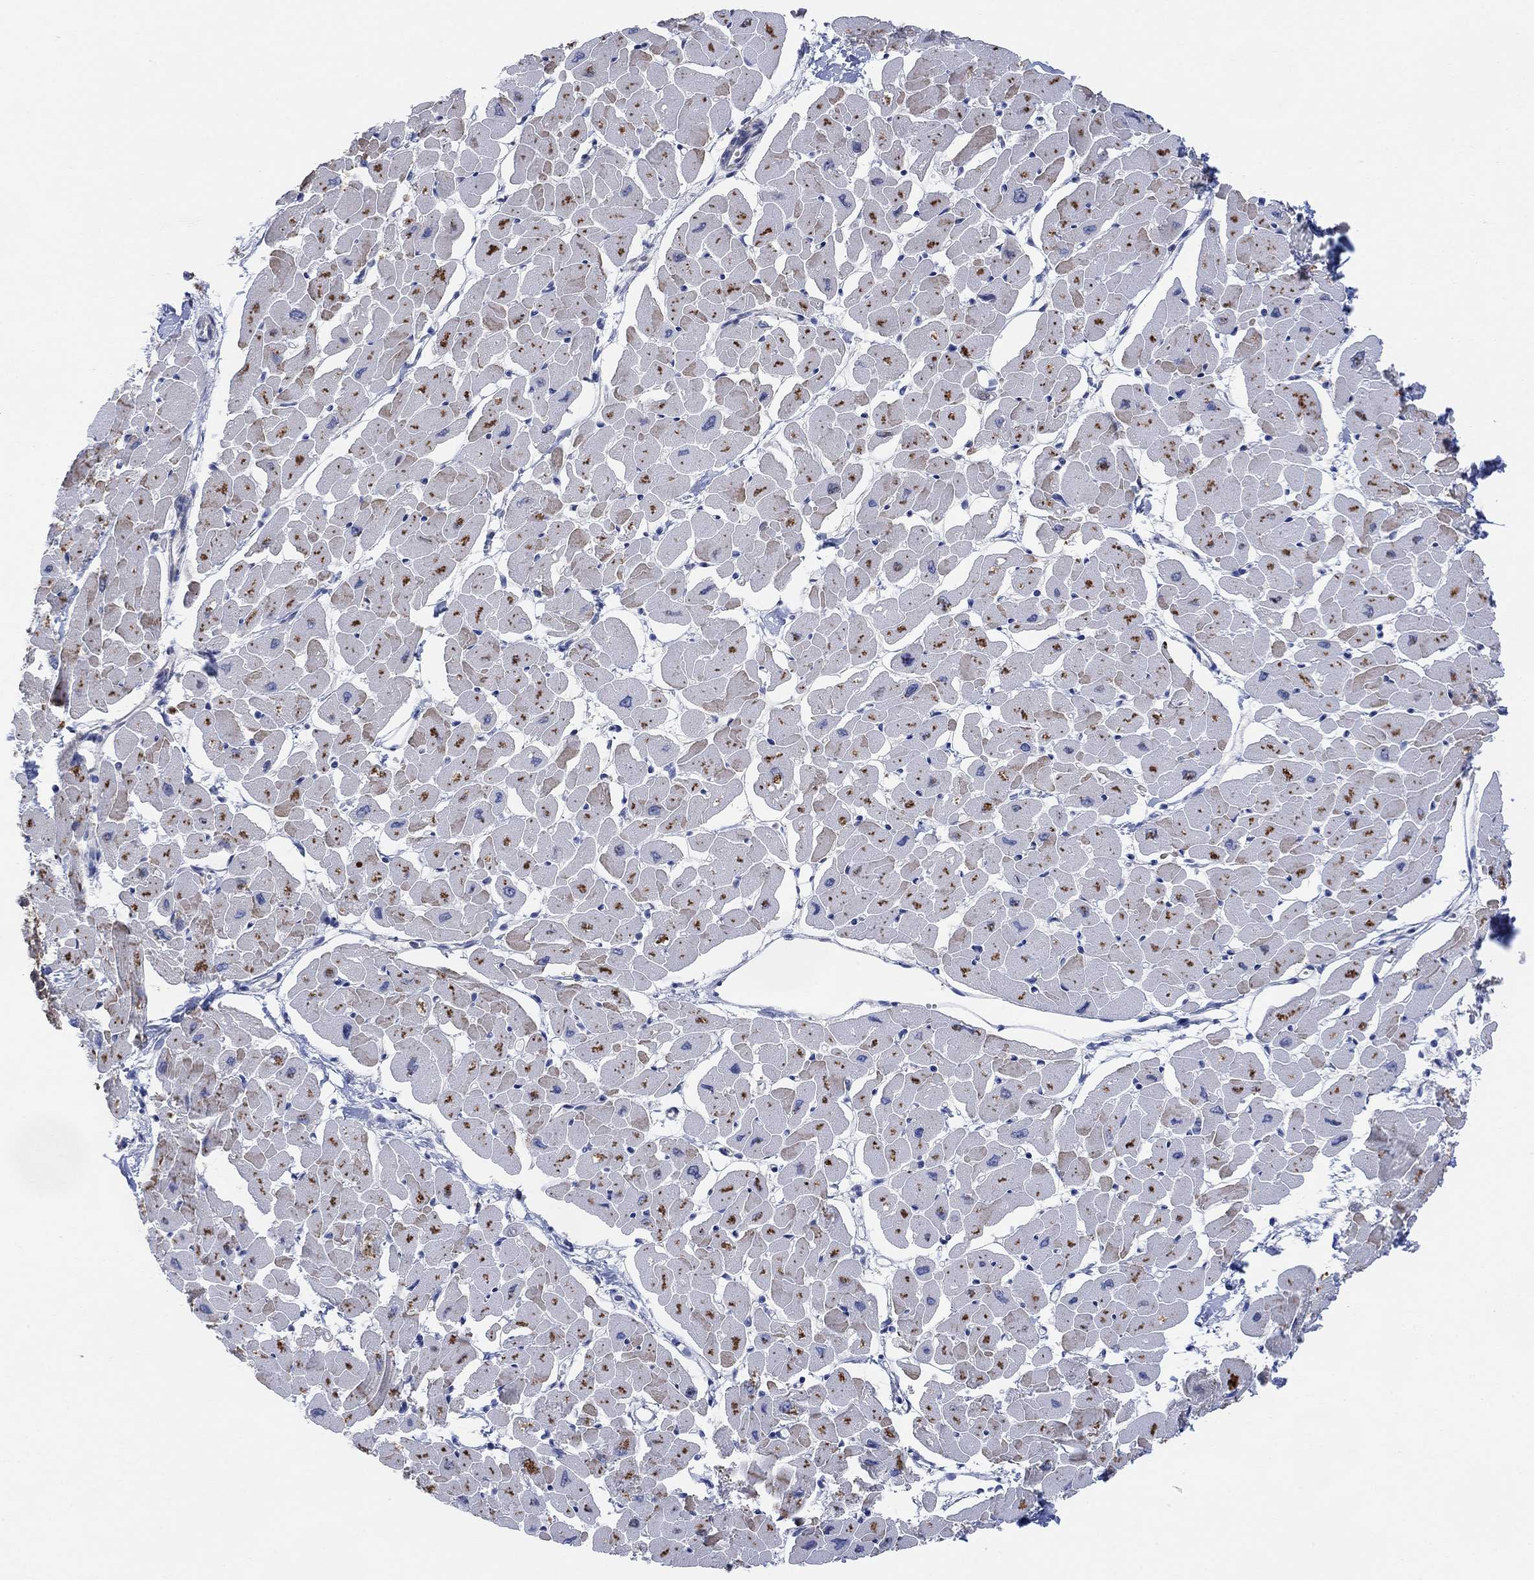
{"staining": {"intensity": "strong", "quantity": "<25%", "location": "cytoplasmic/membranous"}, "tissue": "heart muscle", "cell_type": "Cardiomyocytes", "image_type": "normal", "snomed": [{"axis": "morphology", "description": "Normal tissue, NOS"}, {"axis": "topography", "description": "Heart"}], "caption": "Strong cytoplasmic/membranous staining is appreciated in about <25% of cardiomyocytes in benign heart muscle.", "gene": "CNTF", "patient": {"sex": "male", "age": 57}}